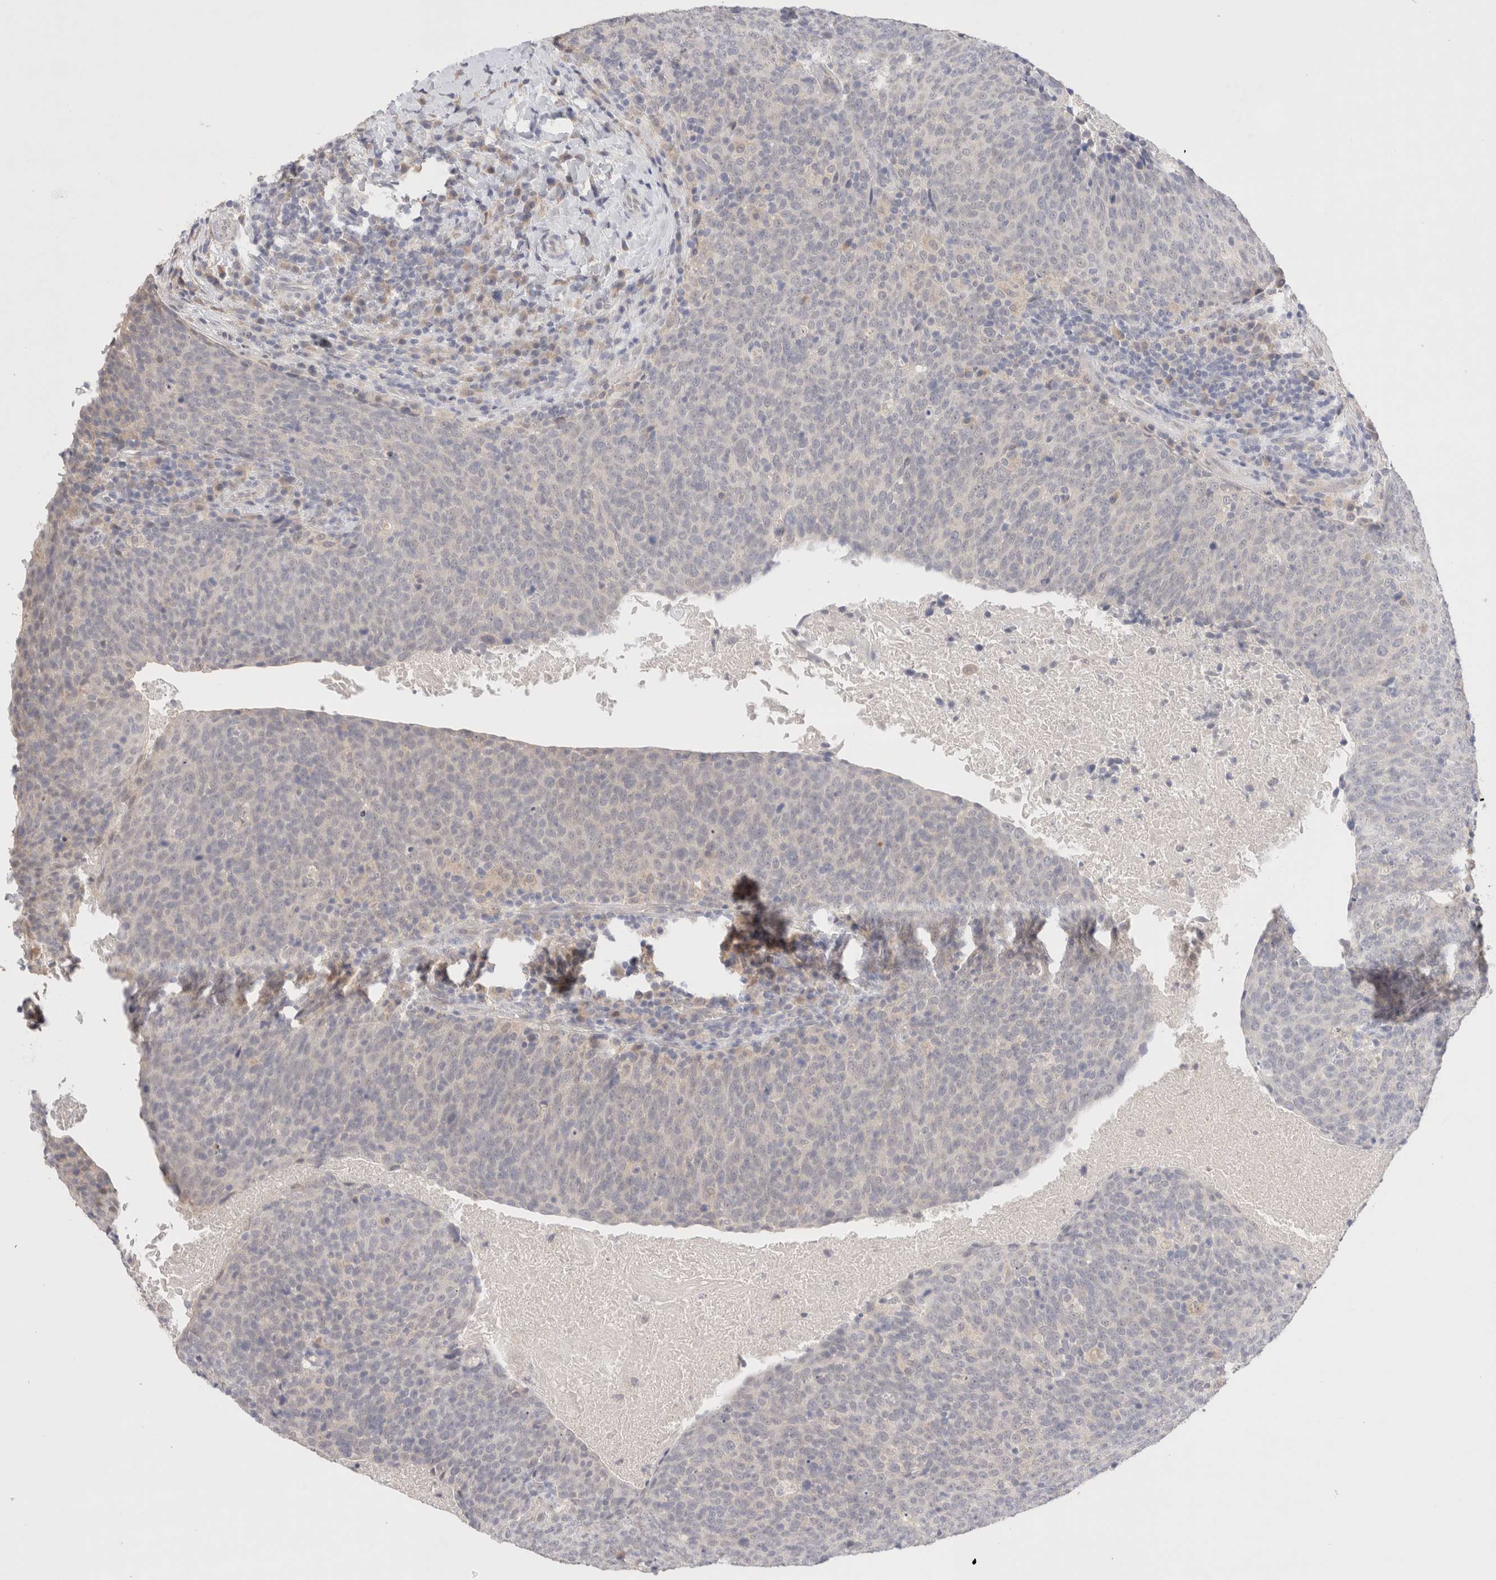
{"staining": {"intensity": "negative", "quantity": "none", "location": "none"}, "tissue": "head and neck cancer", "cell_type": "Tumor cells", "image_type": "cancer", "snomed": [{"axis": "morphology", "description": "Squamous cell carcinoma, NOS"}, {"axis": "morphology", "description": "Squamous cell carcinoma, metastatic, NOS"}, {"axis": "topography", "description": "Lymph node"}, {"axis": "topography", "description": "Head-Neck"}], "caption": "Immunohistochemical staining of human head and neck cancer displays no significant staining in tumor cells. The staining is performed using DAB brown chromogen with nuclei counter-stained in using hematoxylin.", "gene": "SPATA20", "patient": {"sex": "male", "age": 62}}